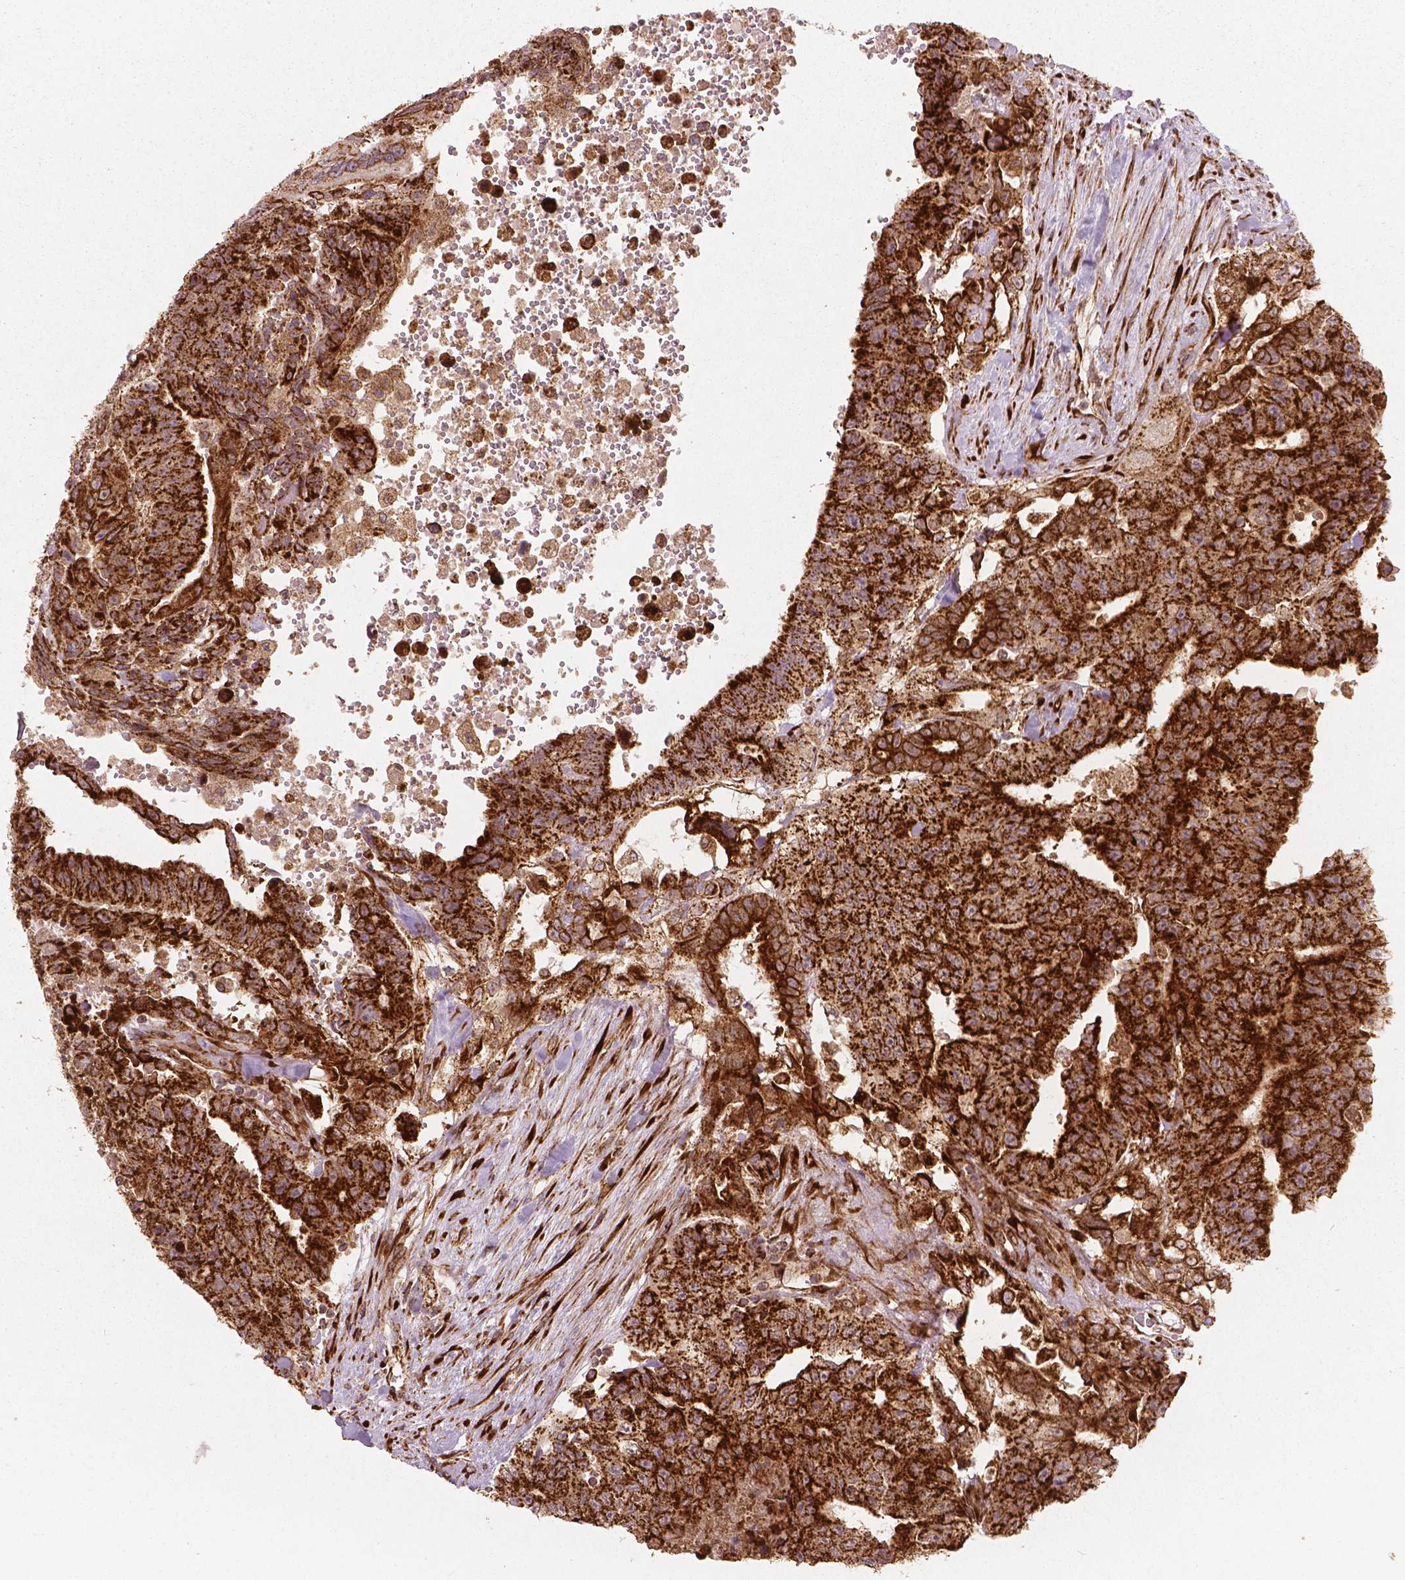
{"staining": {"intensity": "strong", "quantity": ">75%", "location": "cytoplasmic/membranous"}, "tissue": "testis cancer", "cell_type": "Tumor cells", "image_type": "cancer", "snomed": [{"axis": "morphology", "description": "Carcinoma, Embryonal, NOS"}, {"axis": "topography", "description": "Testis"}], "caption": "About >75% of tumor cells in embryonal carcinoma (testis) show strong cytoplasmic/membranous protein positivity as visualized by brown immunohistochemical staining.", "gene": "PGAM5", "patient": {"sex": "male", "age": 24}}